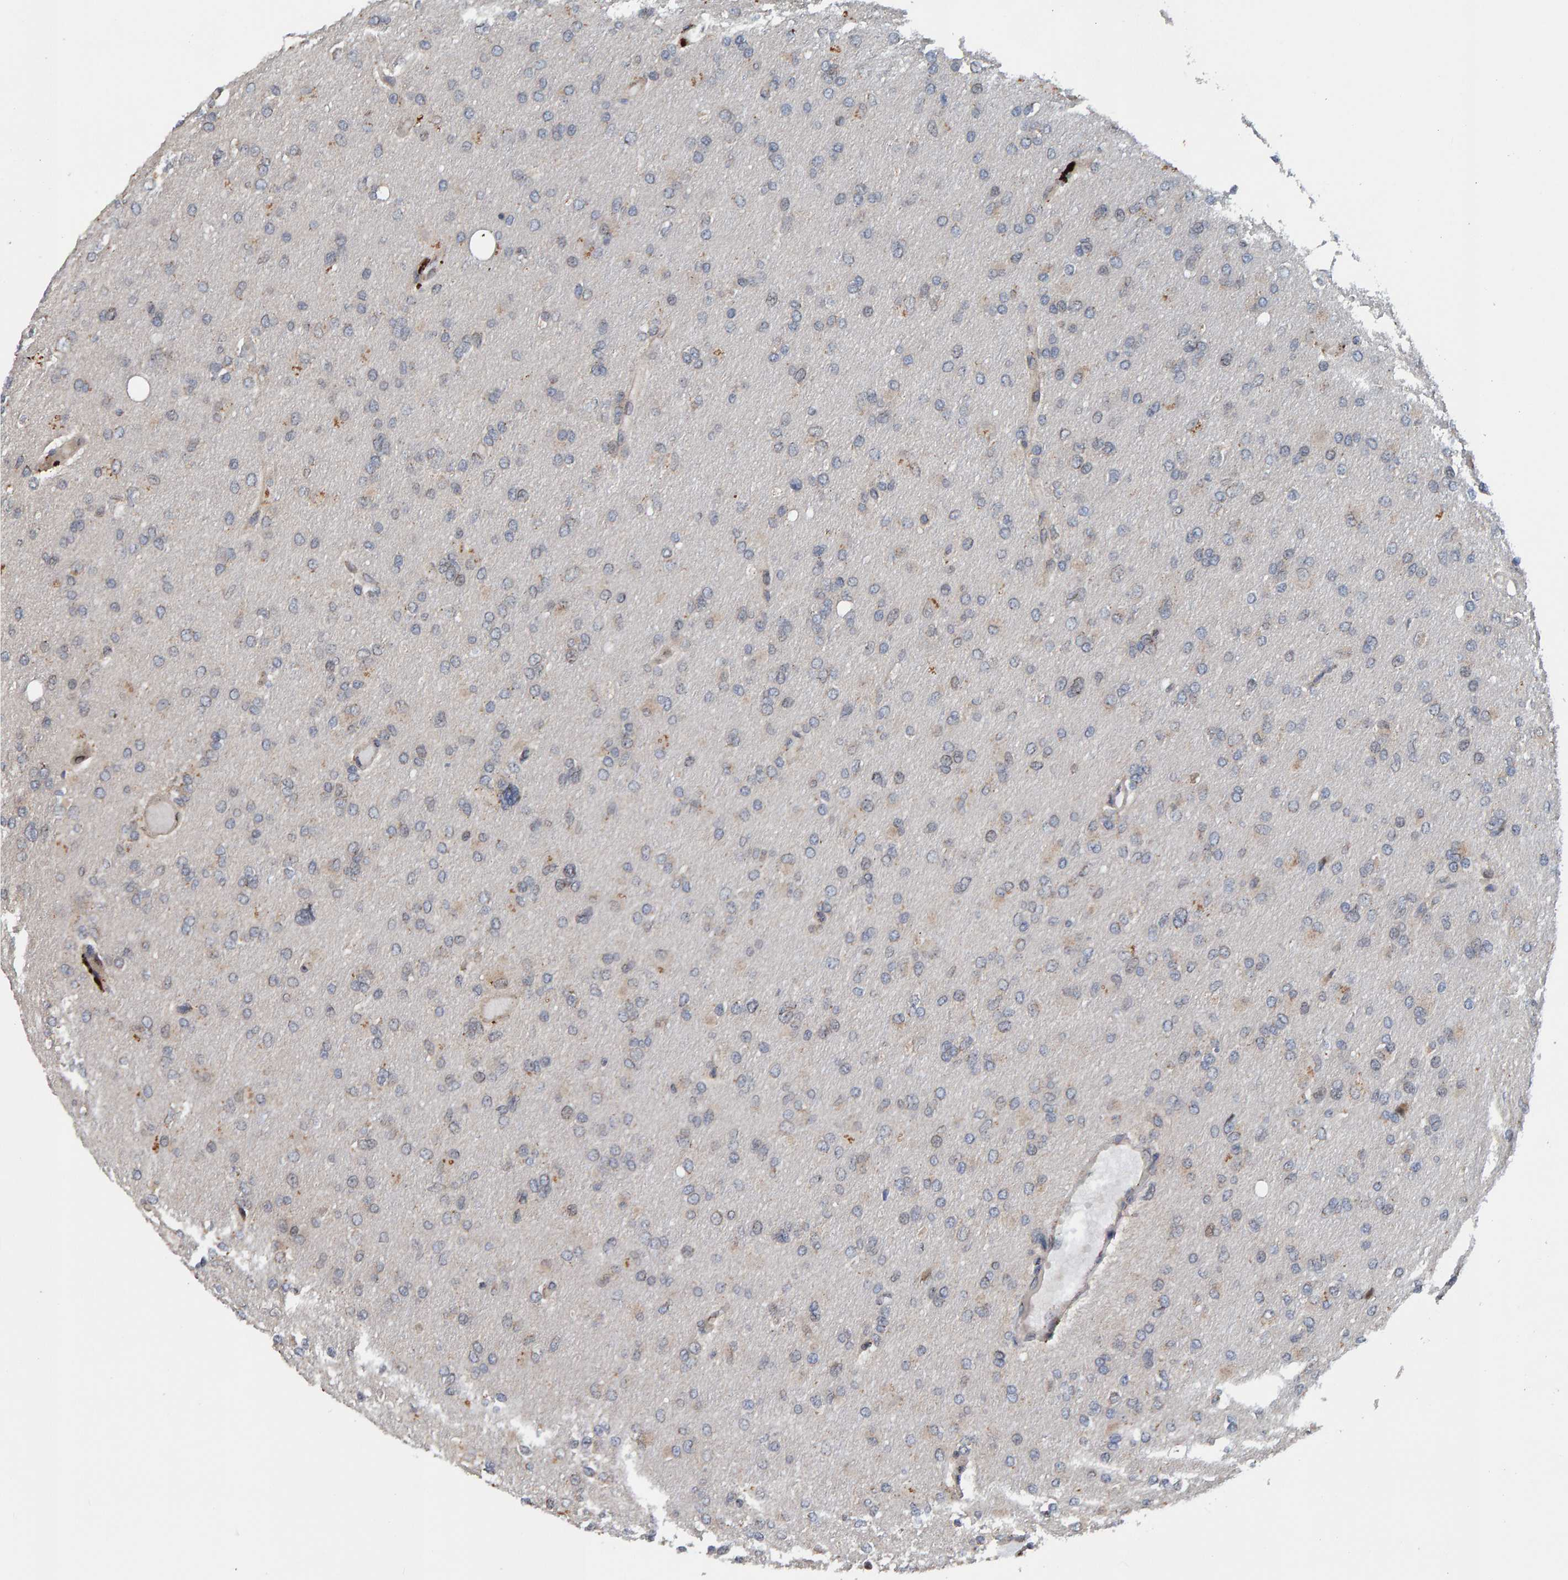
{"staining": {"intensity": "weak", "quantity": "<25%", "location": "cytoplasmic/membranous"}, "tissue": "glioma", "cell_type": "Tumor cells", "image_type": "cancer", "snomed": [{"axis": "morphology", "description": "Glioma, malignant, High grade"}, {"axis": "topography", "description": "Cerebral cortex"}], "caption": "Image shows no significant protein positivity in tumor cells of glioma.", "gene": "CCDC25", "patient": {"sex": "female", "age": 36}}